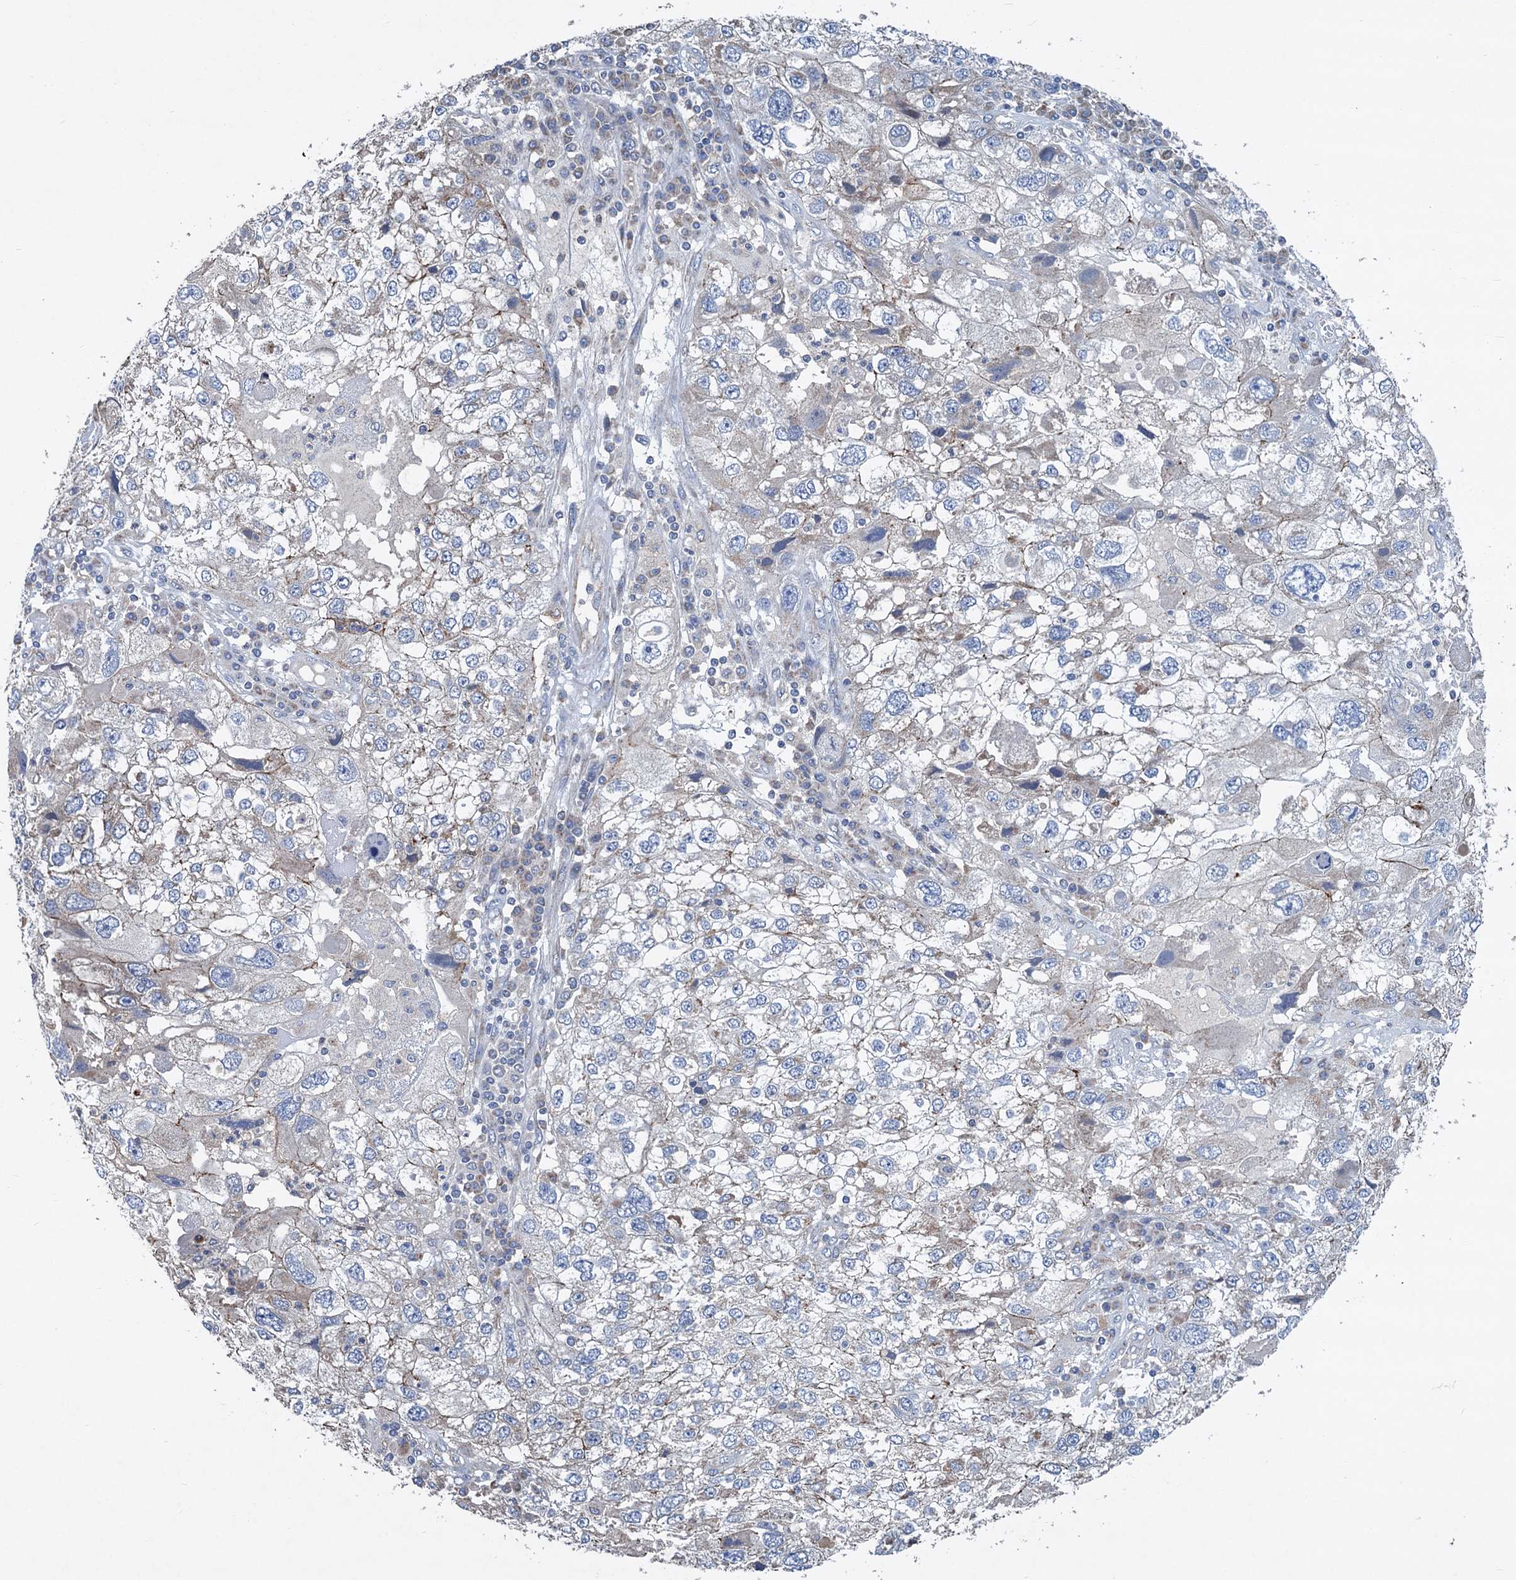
{"staining": {"intensity": "weak", "quantity": "<25%", "location": "cytoplasmic/membranous"}, "tissue": "endometrial cancer", "cell_type": "Tumor cells", "image_type": "cancer", "snomed": [{"axis": "morphology", "description": "Adenocarcinoma, NOS"}, {"axis": "topography", "description": "Endometrium"}], "caption": "Tumor cells are negative for protein expression in human adenocarcinoma (endometrial).", "gene": "DGLUCY", "patient": {"sex": "female", "age": 49}}